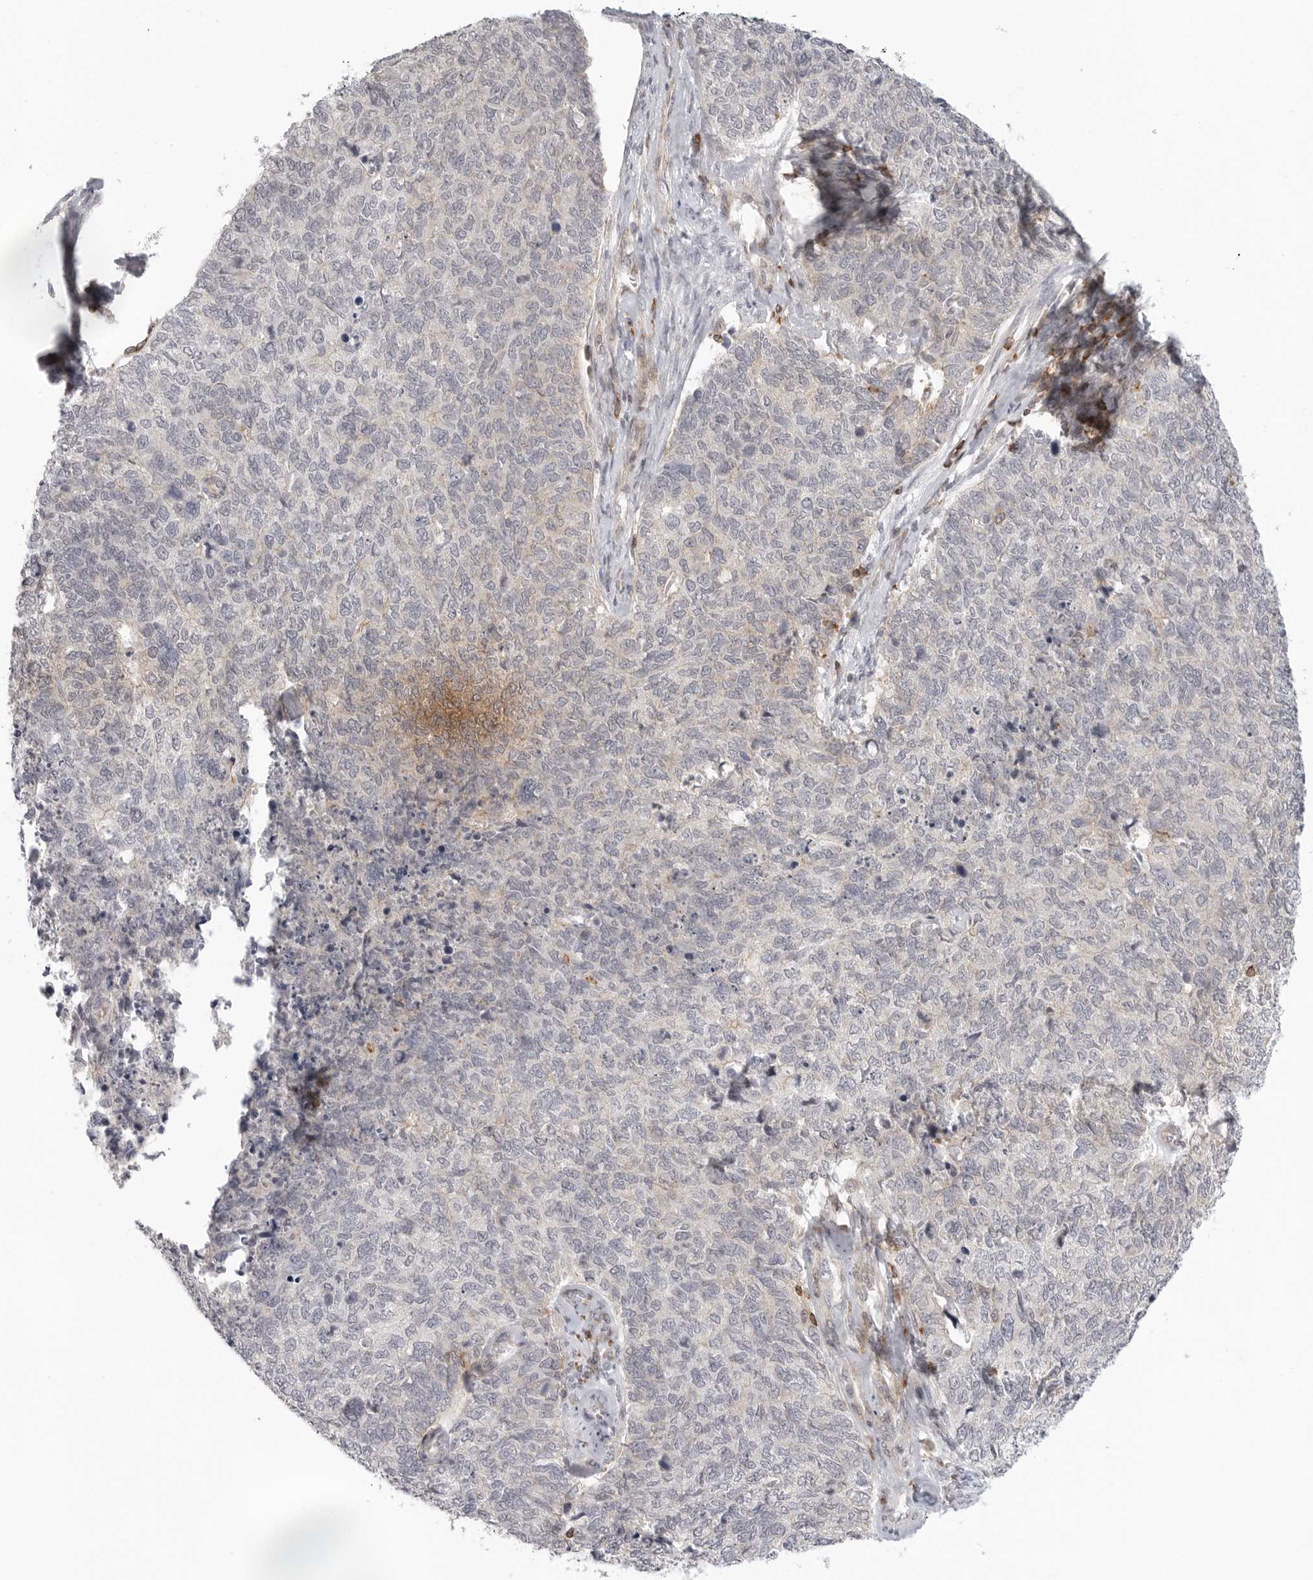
{"staining": {"intensity": "negative", "quantity": "none", "location": "none"}, "tissue": "cervical cancer", "cell_type": "Tumor cells", "image_type": "cancer", "snomed": [{"axis": "morphology", "description": "Squamous cell carcinoma, NOS"}, {"axis": "topography", "description": "Cervix"}], "caption": "This micrograph is of cervical squamous cell carcinoma stained with IHC to label a protein in brown with the nuclei are counter-stained blue. There is no staining in tumor cells.", "gene": "SH3KBP1", "patient": {"sex": "female", "age": 63}}